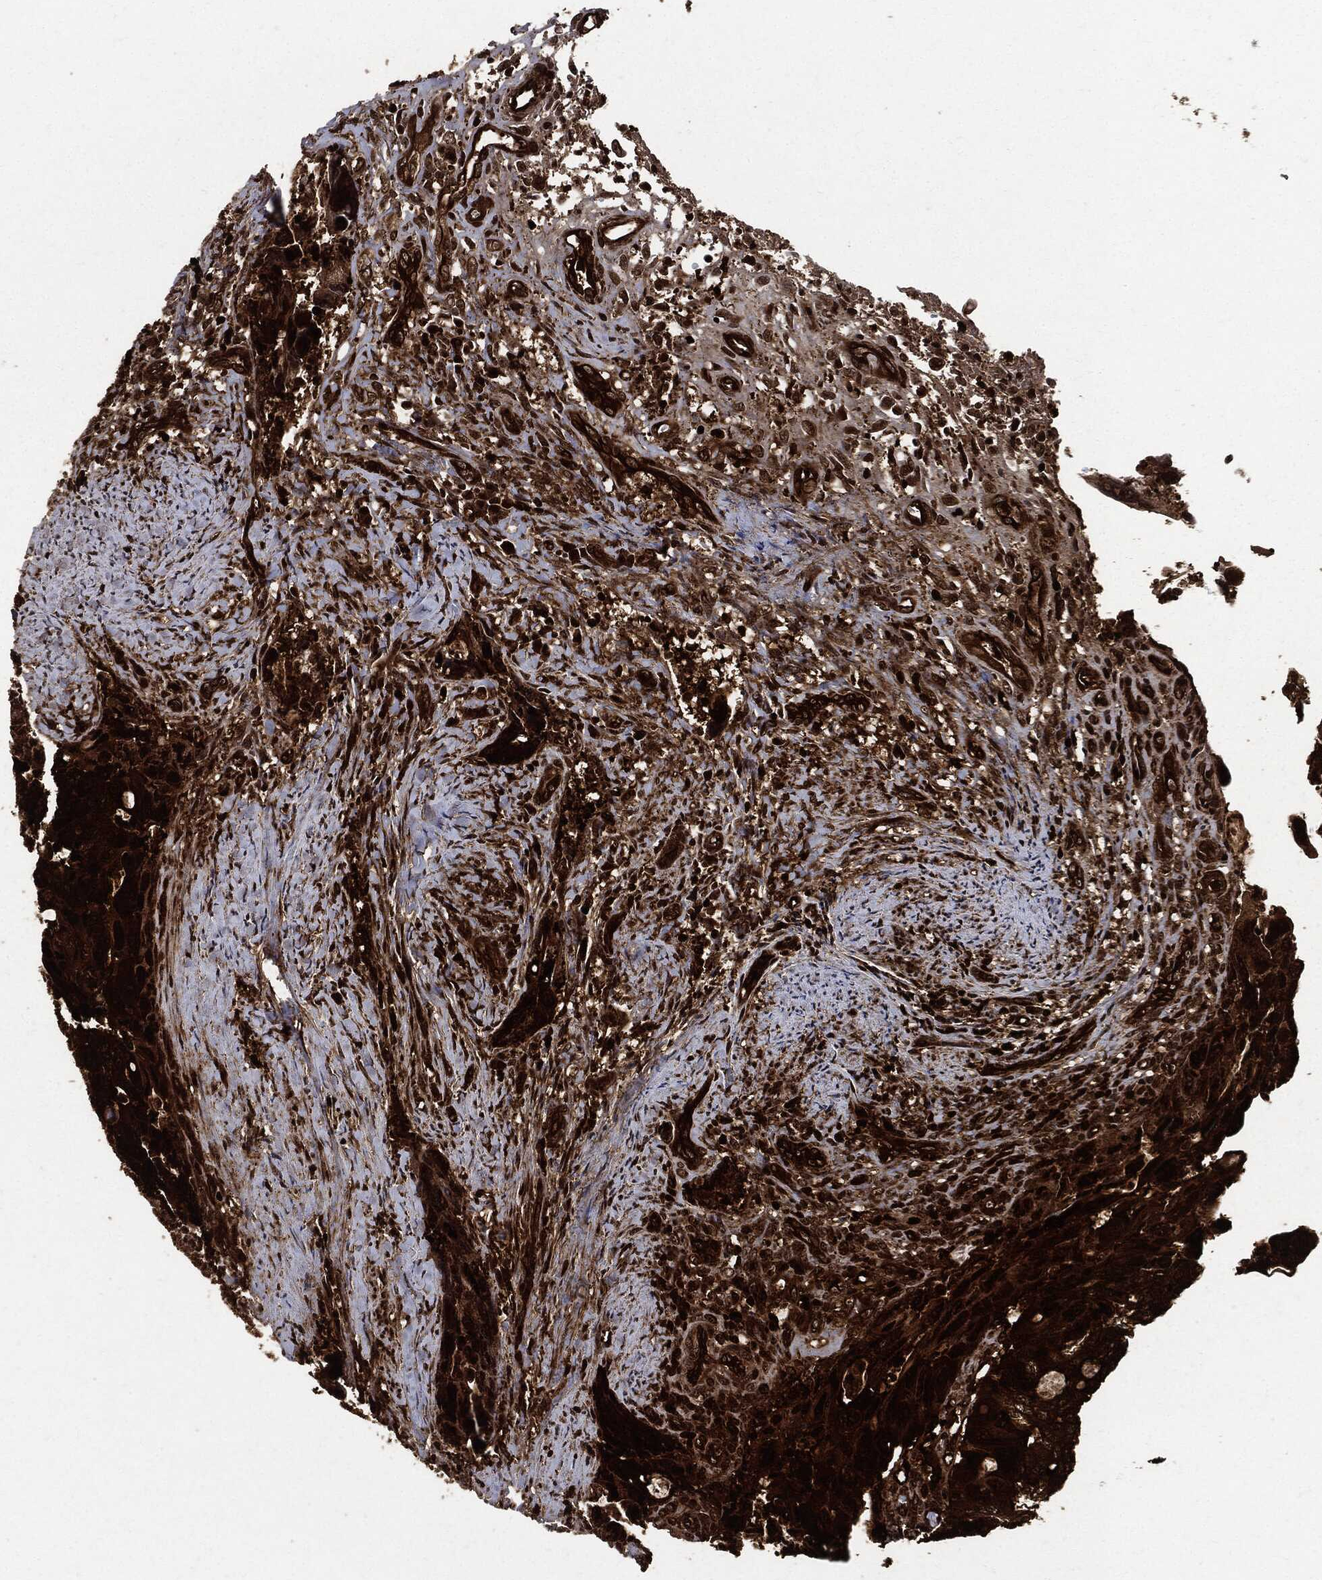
{"staining": {"intensity": "strong", "quantity": ">75%", "location": "cytoplasmic/membranous"}, "tissue": "colorectal cancer", "cell_type": "Tumor cells", "image_type": "cancer", "snomed": [{"axis": "morphology", "description": "Adenocarcinoma, NOS"}, {"axis": "topography", "description": "Rectum"}], "caption": "Immunohistochemical staining of adenocarcinoma (colorectal) reveals high levels of strong cytoplasmic/membranous protein expression in approximately >75% of tumor cells. The protein is stained brown, and the nuclei are stained in blue (DAB IHC with brightfield microscopy, high magnification).", "gene": "YWHAB", "patient": {"sex": "male", "age": 62}}